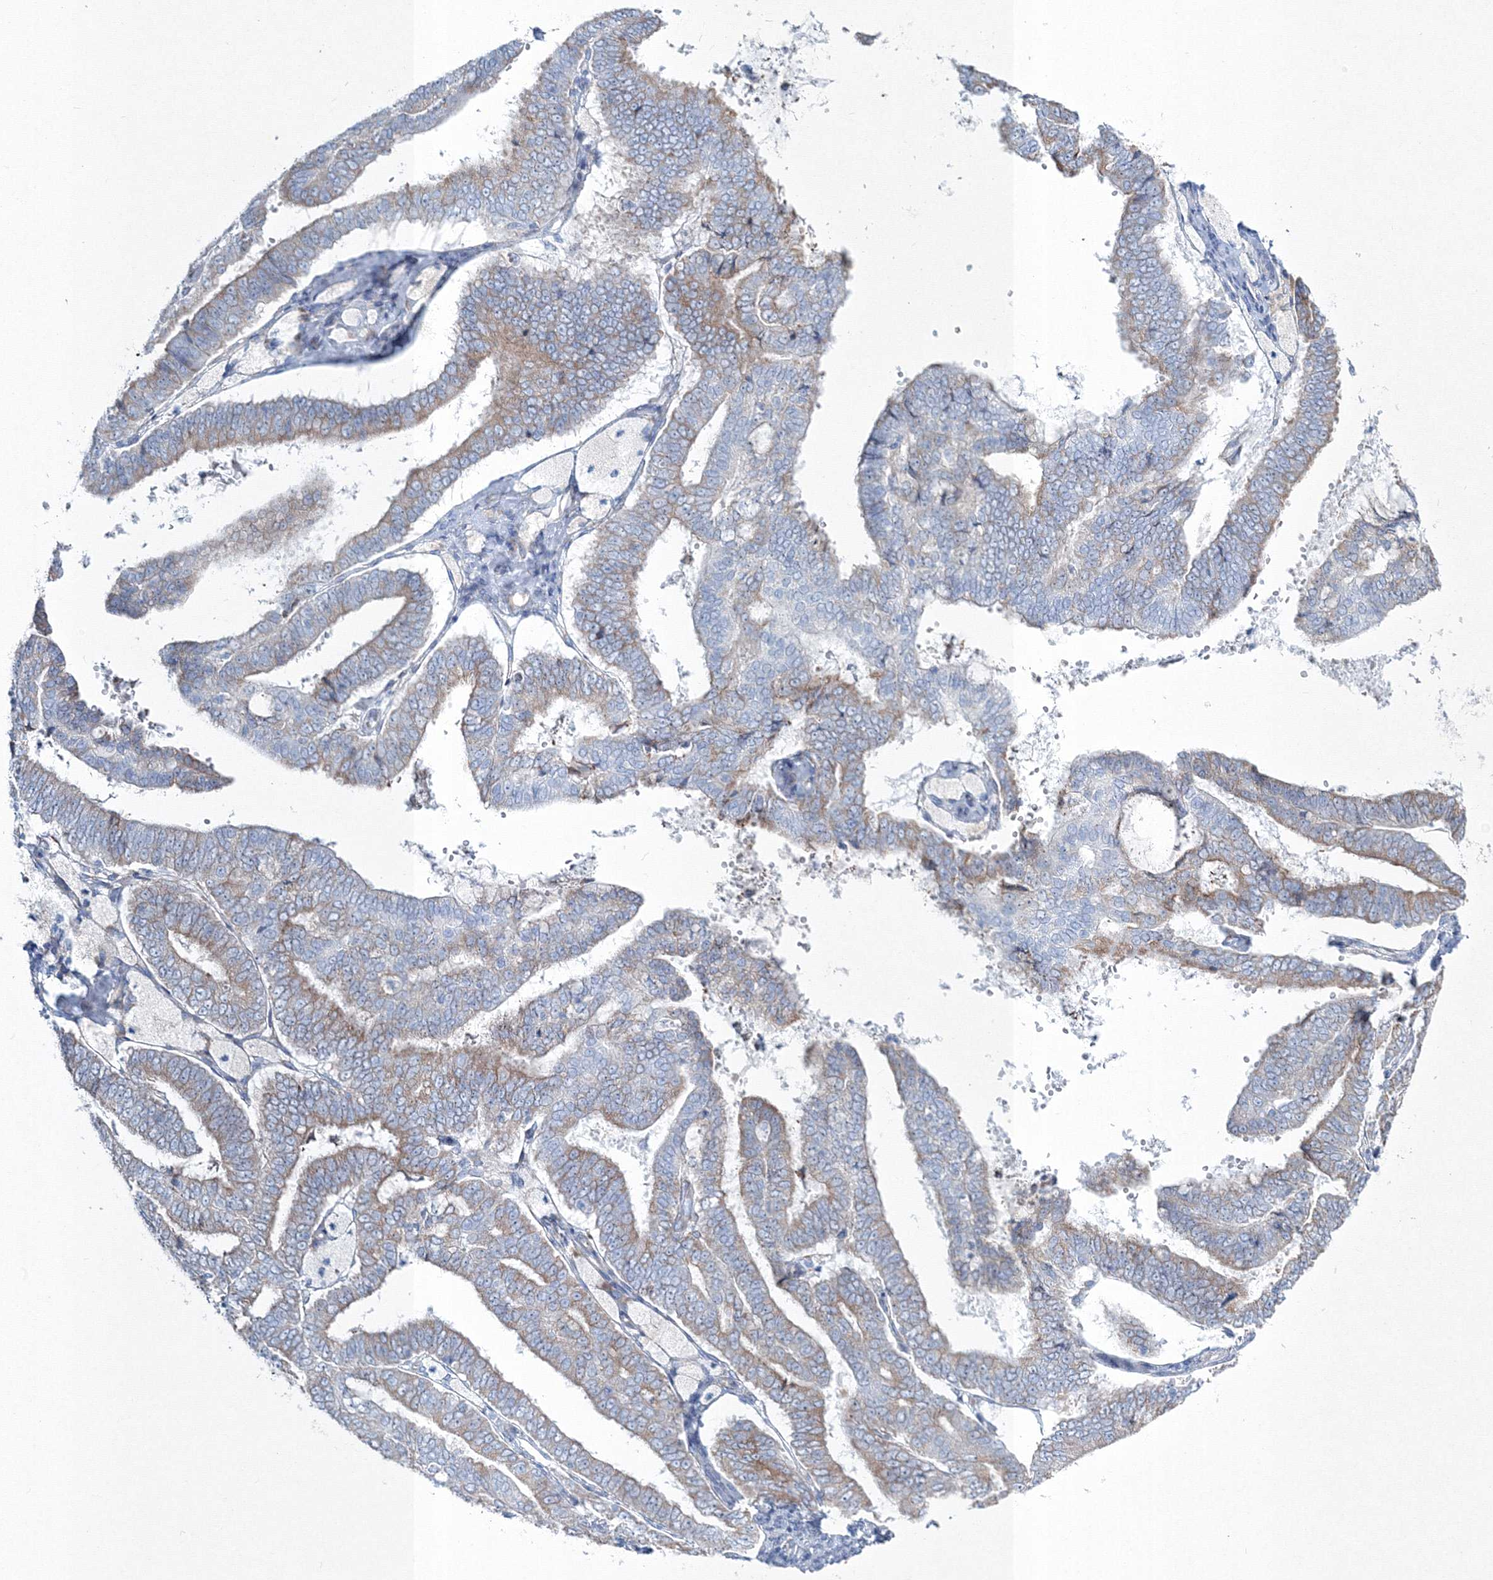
{"staining": {"intensity": "weak", "quantity": "25%-75%", "location": "cytoplasmic/membranous"}, "tissue": "endometrial cancer", "cell_type": "Tumor cells", "image_type": "cancer", "snomed": [{"axis": "morphology", "description": "Adenocarcinoma, NOS"}, {"axis": "topography", "description": "Endometrium"}], "caption": "Immunohistochemistry (IHC) of adenocarcinoma (endometrial) shows low levels of weak cytoplasmic/membranous staining in approximately 25%-75% of tumor cells.", "gene": "RCN1", "patient": {"sex": "female", "age": 63}}